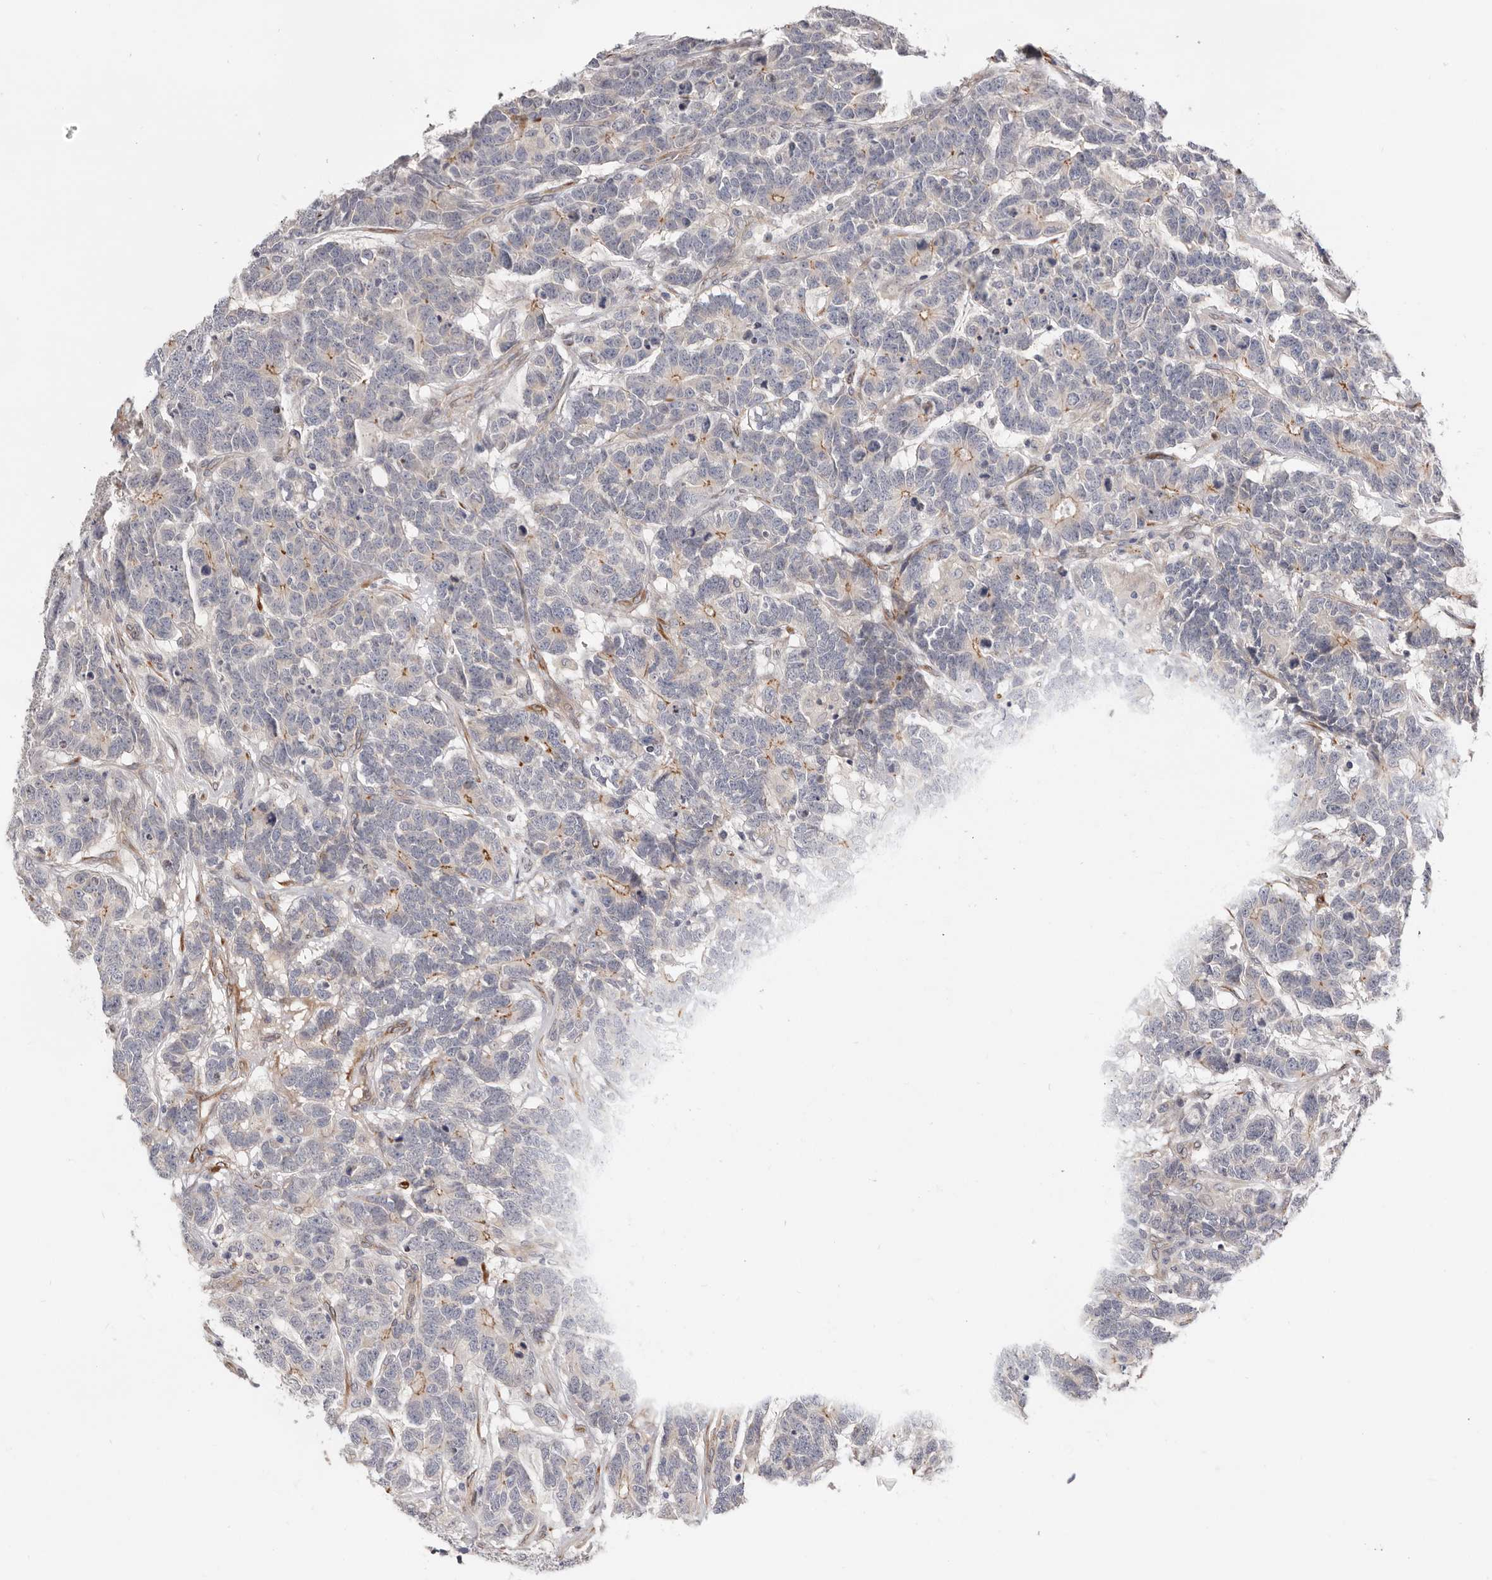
{"staining": {"intensity": "moderate", "quantity": "<25%", "location": "cytoplasmic/membranous"}, "tissue": "testis cancer", "cell_type": "Tumor cells", "image_type": "cancer", "snomed": [{"axis": "morphology", "description": "Carcinoma, Embryonal, NOS"}, {"axis": "topography", "description": "Testis"}], "caption": "Immunohistochemical staining of human testis cancer (embryonal carcinoma) exhibits low levels of moderate cytoplasmic/membranous protein positivity in approximately <25% of tumor cells.", "gene": "USH1C", "patient": {"sex": "male", "age": 26}}